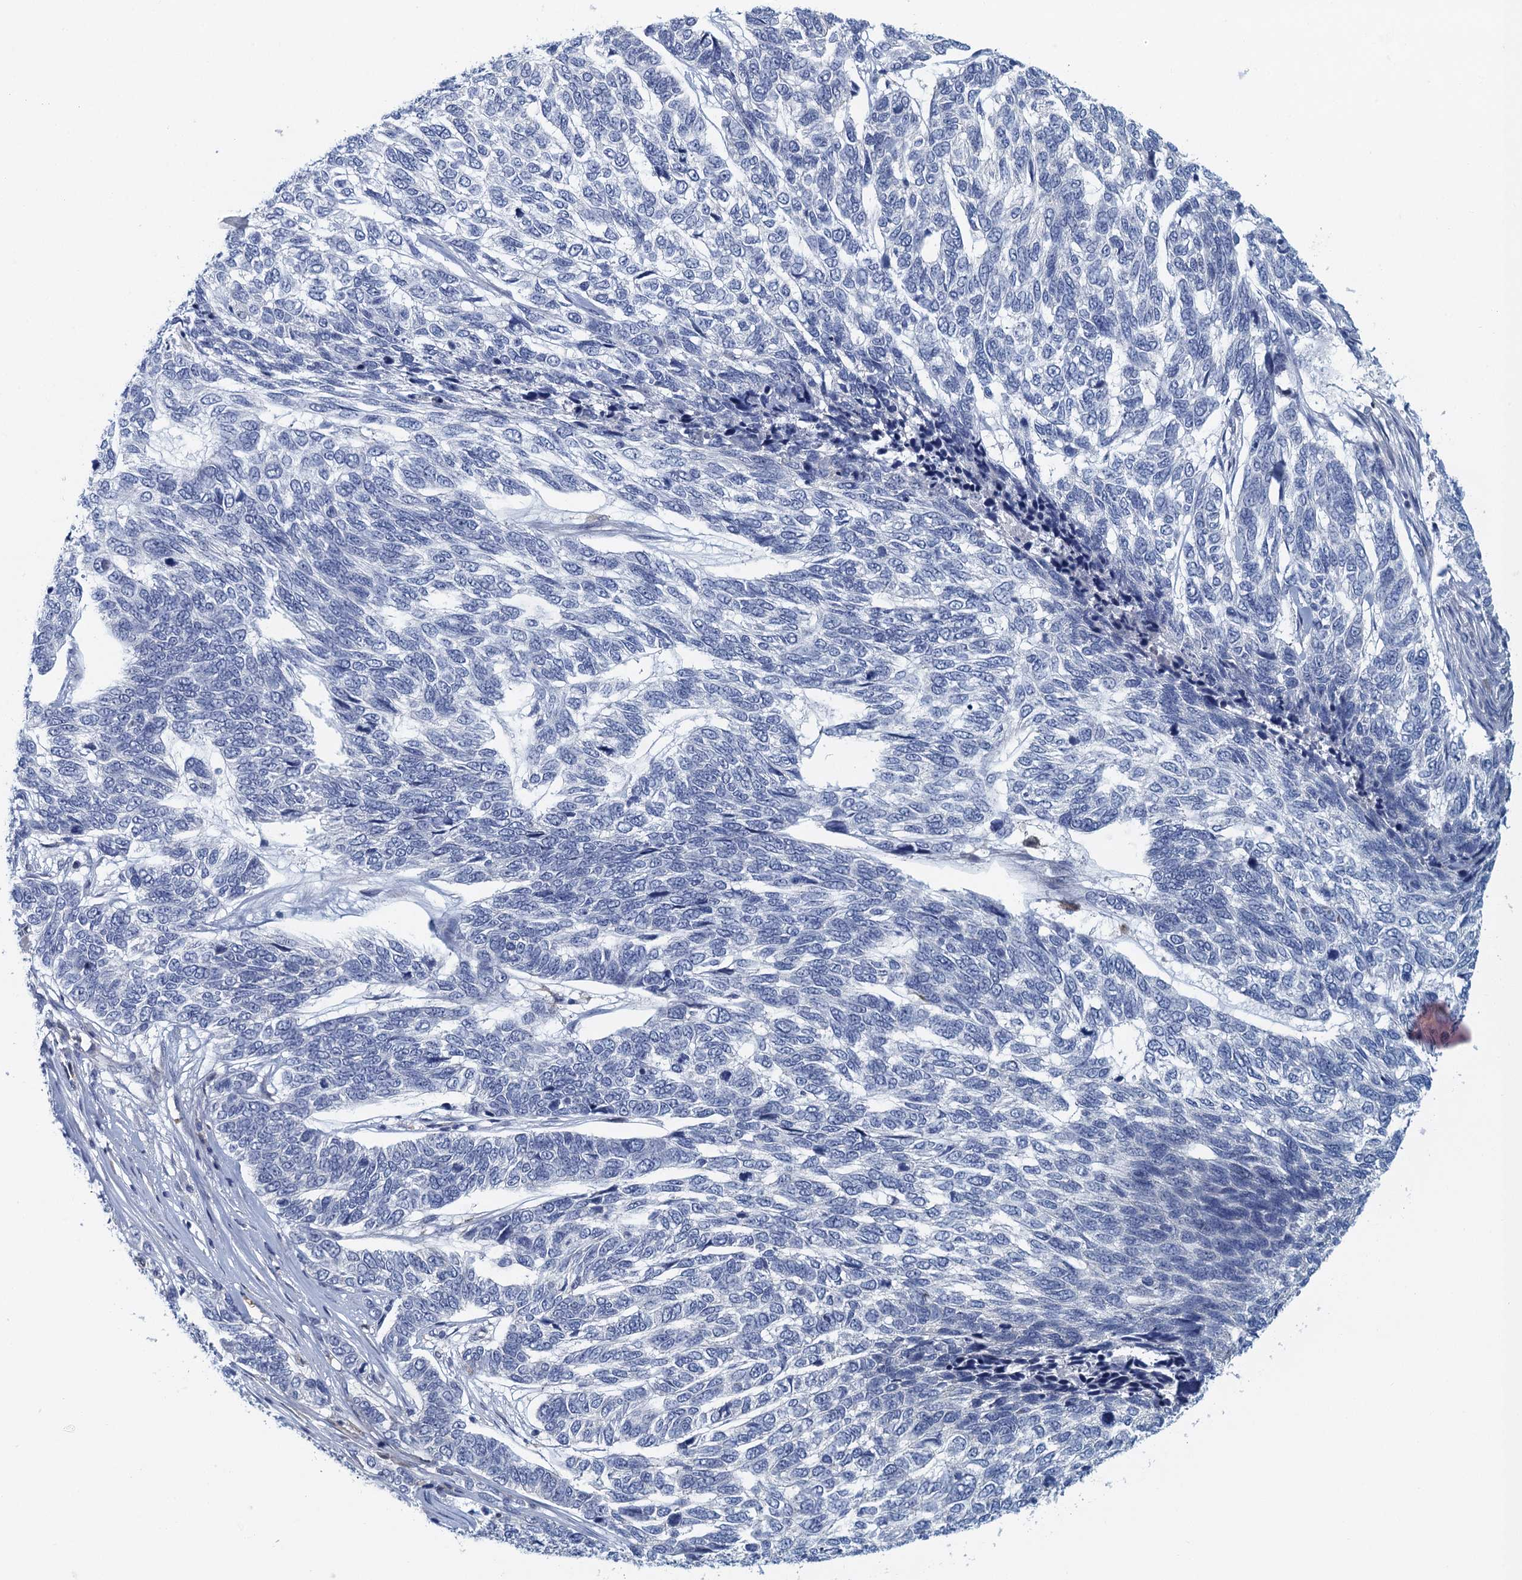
{"staining": {"intensity": "negative", "quantity": "none", "location": "none"}, "tissue": "skin cancer", "cell_type": "Tumor cells", "image_type": "cancer", "snomed": [{"axis": "morphology", "description": "Basal cell carcinoma"}, {"axis": "topography", "description": "Skin"}], "caption": "Immunohistochemistry (IHC) image of skin basal cell carcinoma stained for a protein (brown), which exhibits no positivity in tumor cells. (DAB (3,3'-diaminobenzidine) IHC with hematoxylin counter stain).", "gene": "NCKAP1L", "patient": {"sex": "female", "age": 65}}